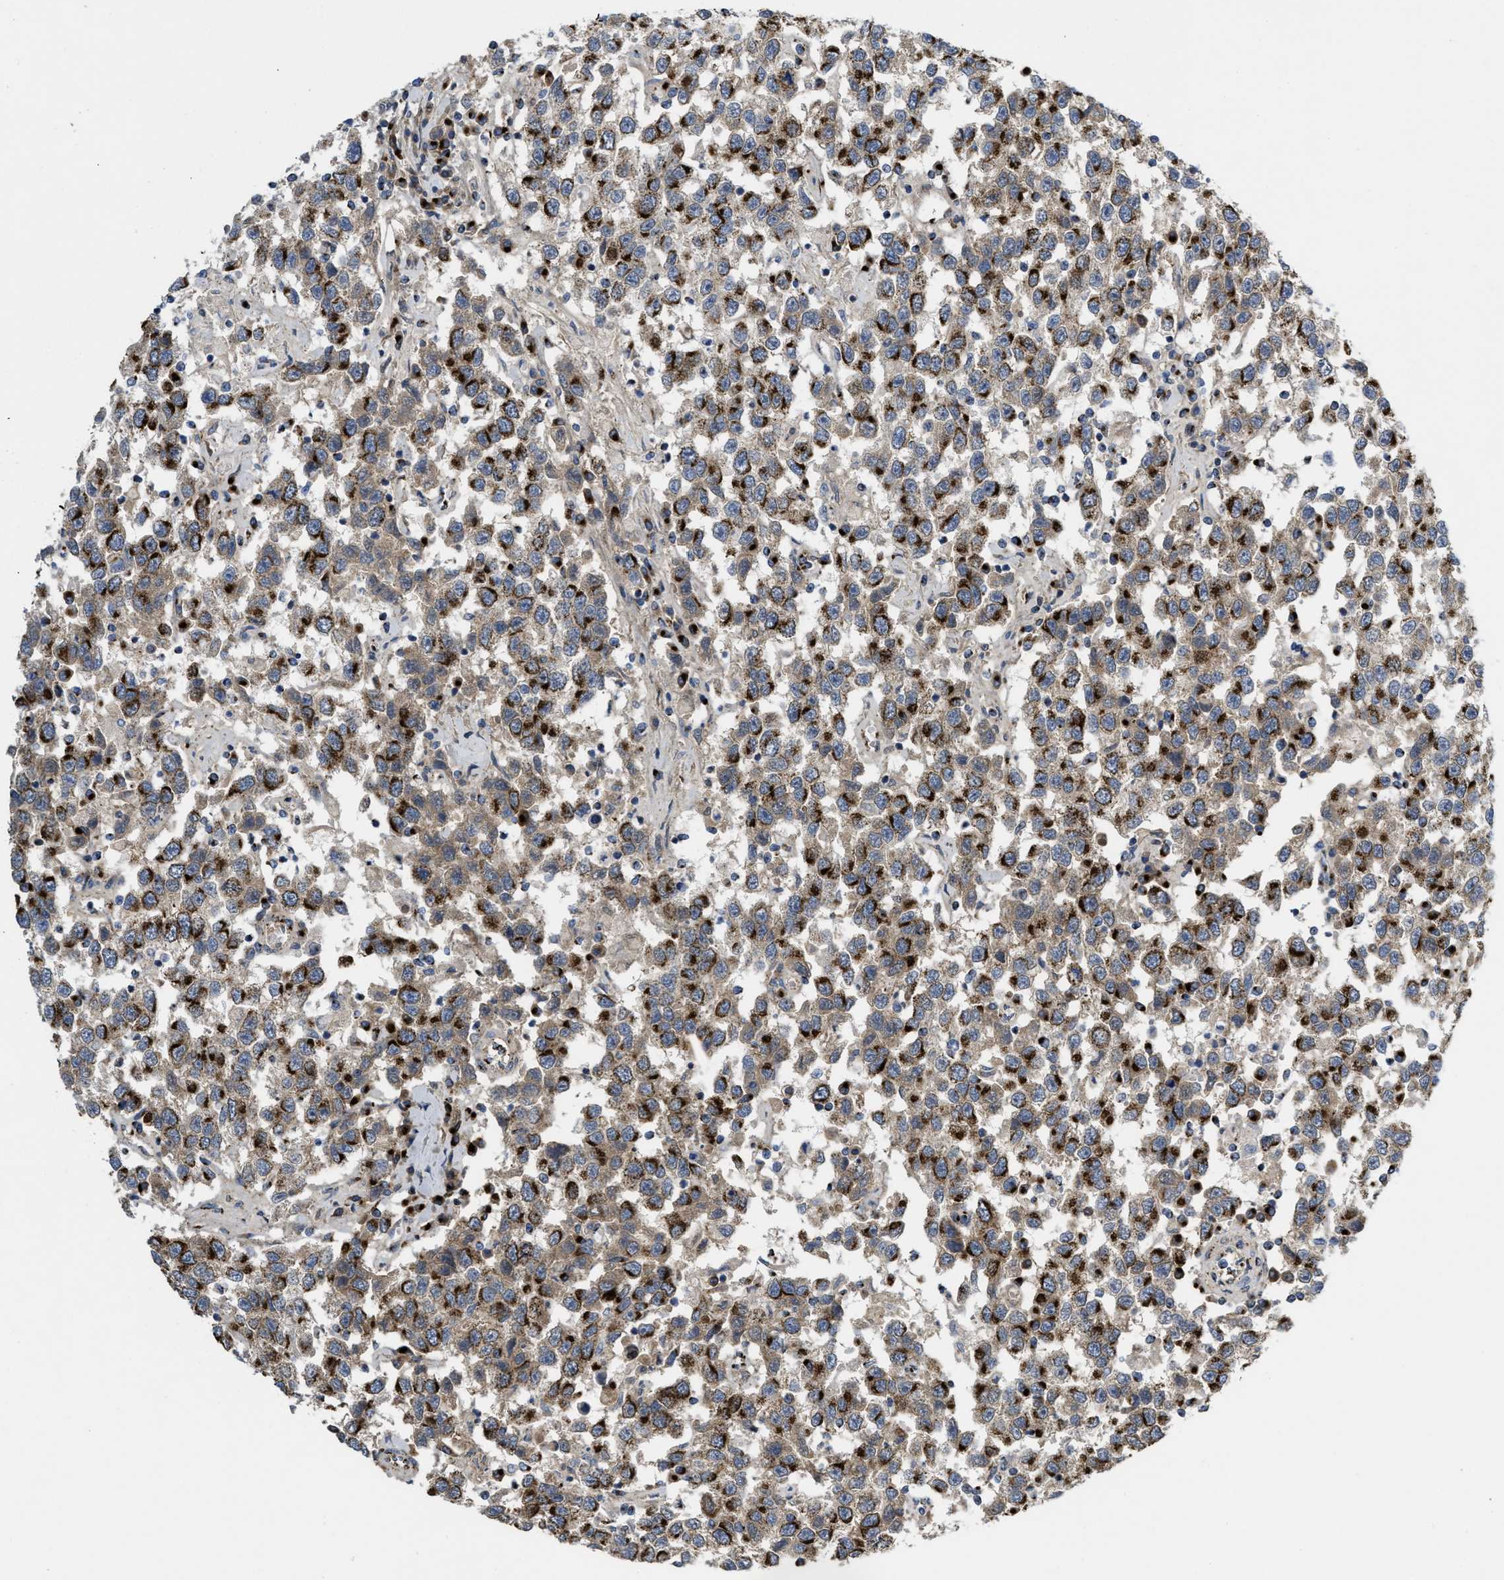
{"staining": {"intensity": "strong", "quantity": "25%-75%", "location": "cytoplasmic/membranous"}, "tissue": "testis cancer", "cell_type": "Tumor cells", "image_type": "cancer", "snomed": [{"axis": "morphology", "description": "Seminoma, NOS"}, {"axis": "topography", "description": "Testis"}], "caption": "Brown immunohistochemical staining in human seminoma (testis) reveals strong cytoplasmic/membranous staining in about 25%-75% of tumor cells.", "gene": "ZNF70", "patient": {"sex": "male", "age": 41}}